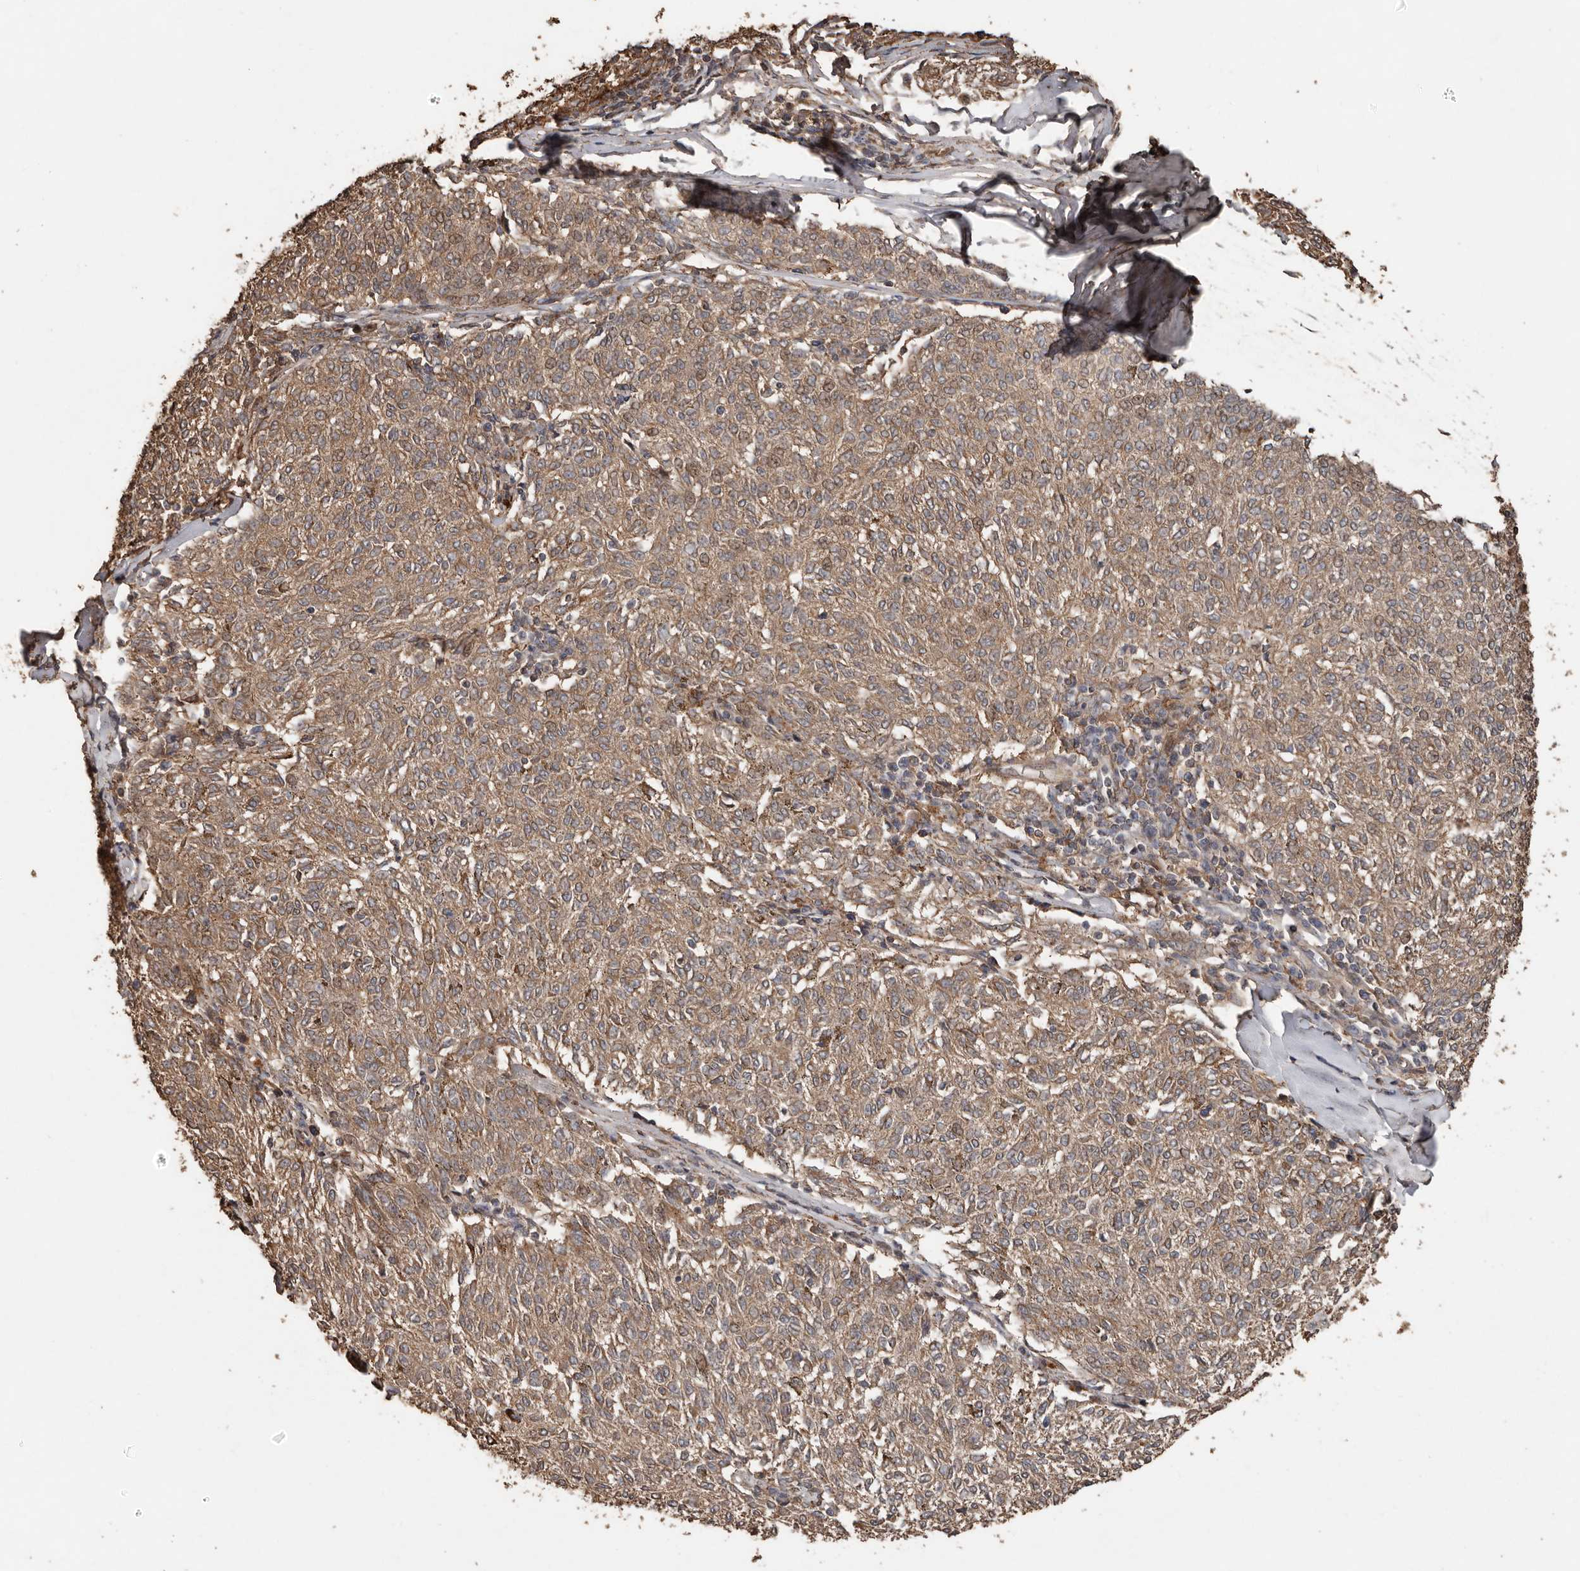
{"staining": {"intensity": "moderate", "quantity": ">75%", "location": "cytoplasmic/membranous"}, "tissue": "melanoma", "cell_type": "Tumor cells", "image_type": "cancer", "snomed": [{"axis": "morphology", "description": "Malignant melanoma, NOS"}, {"axis": "topography", "description": "Skin"}], "caption": "IHC (DAB) staining of melanoma exhibits moderate cytoplasmic/membranous protein expression in approximately >75% of tumor cells.", "gene": "RANBP17", "patient": {"sex": "female", "age": 72}}